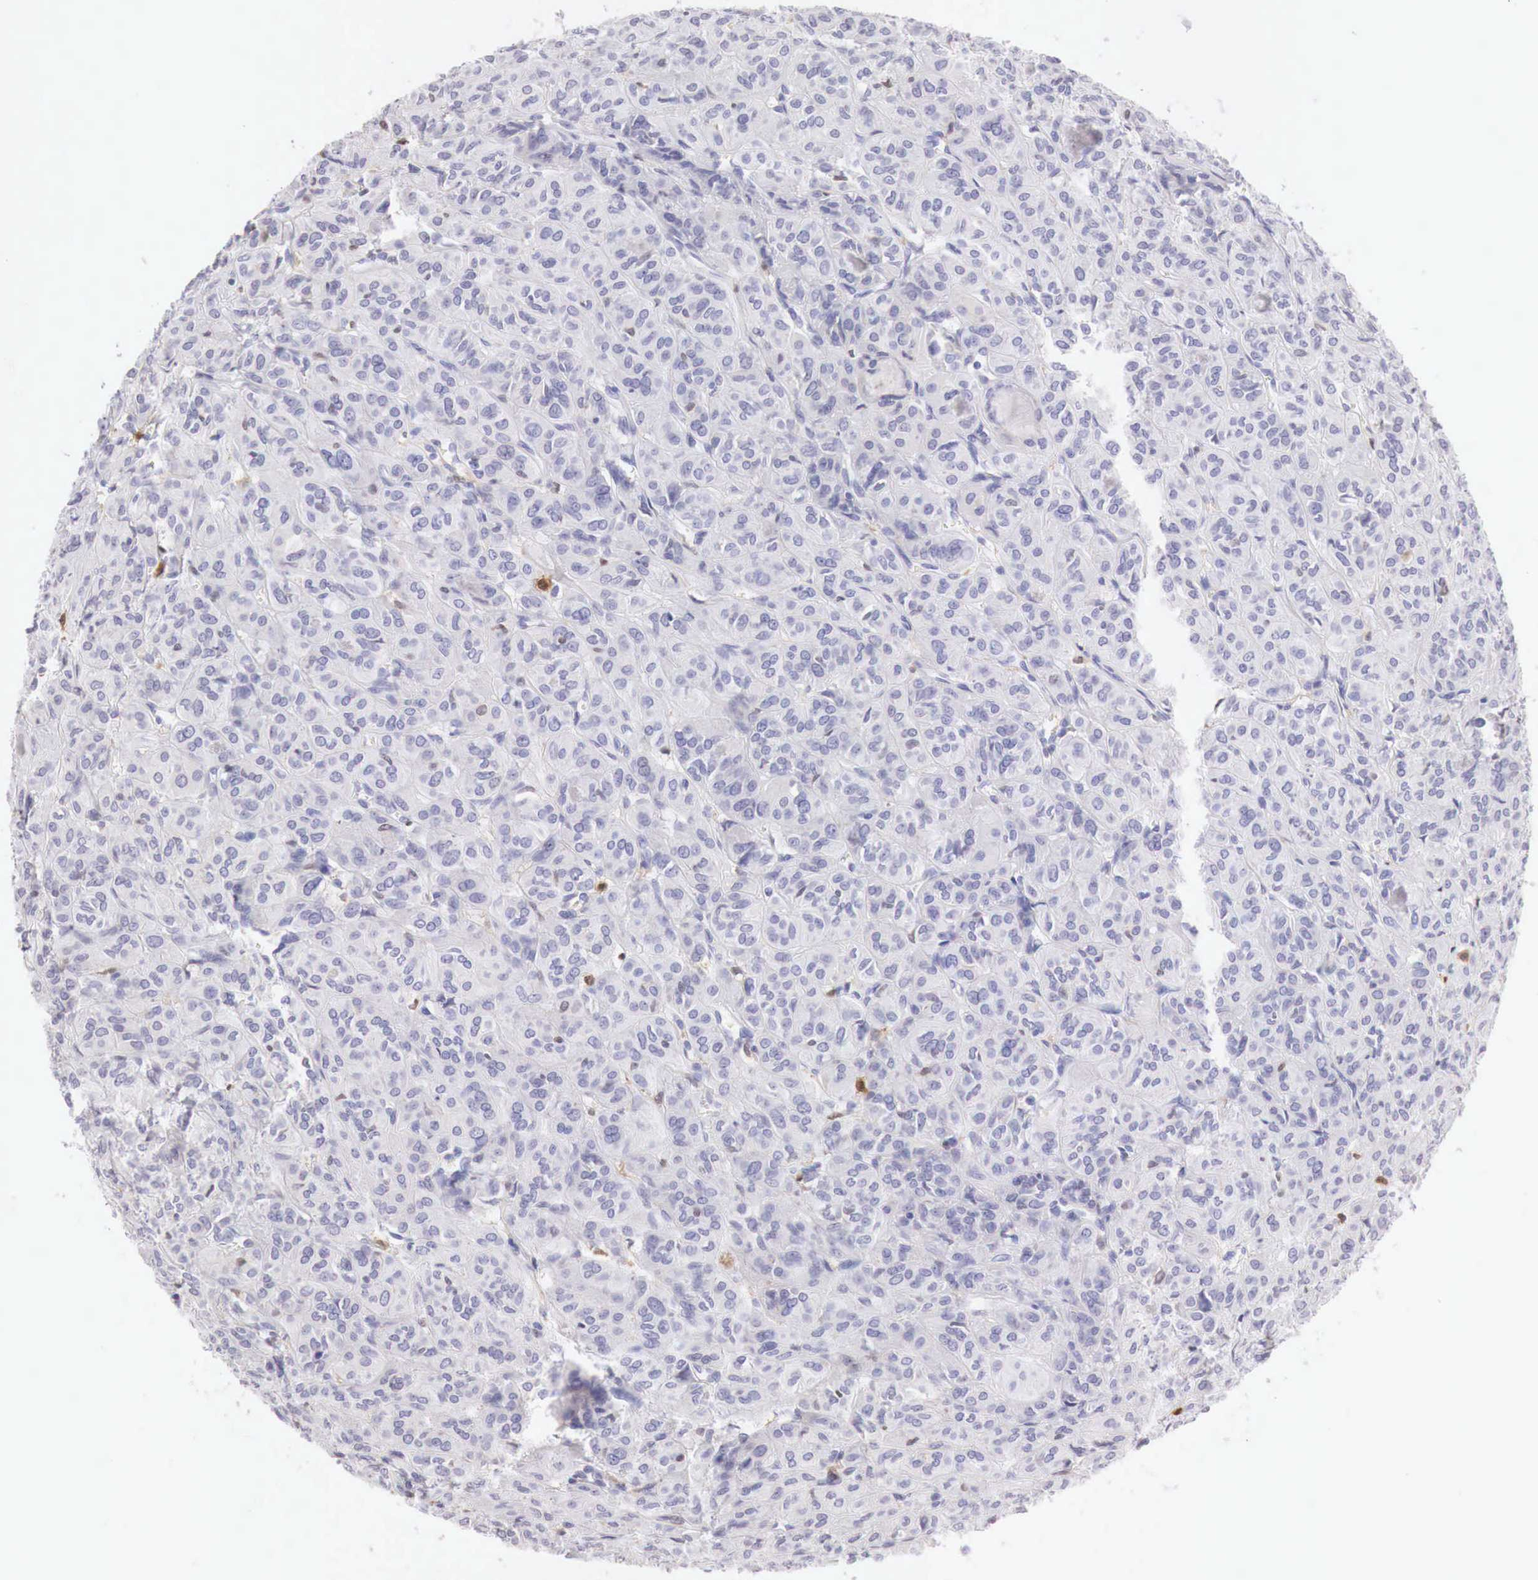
{"staining": {"intensity": "negative", "quantity": "none", "location": "none"}, "tissue": "thyroid cancer", "cell_type": "Tumor cells", "image_type": "cancer", "snomed": [{"axis": "morphology", "description": "Follicular adenoma carcinoma, NOS"}, {"axis": "topography", "description": "Thyroid gland"}], "caption": "DAB immunohistochemical staining of thyroid cancer shows no significant staining in tumor cells.", "gene": "RENBP", "patient": {"sex": "female", "age": 71}}